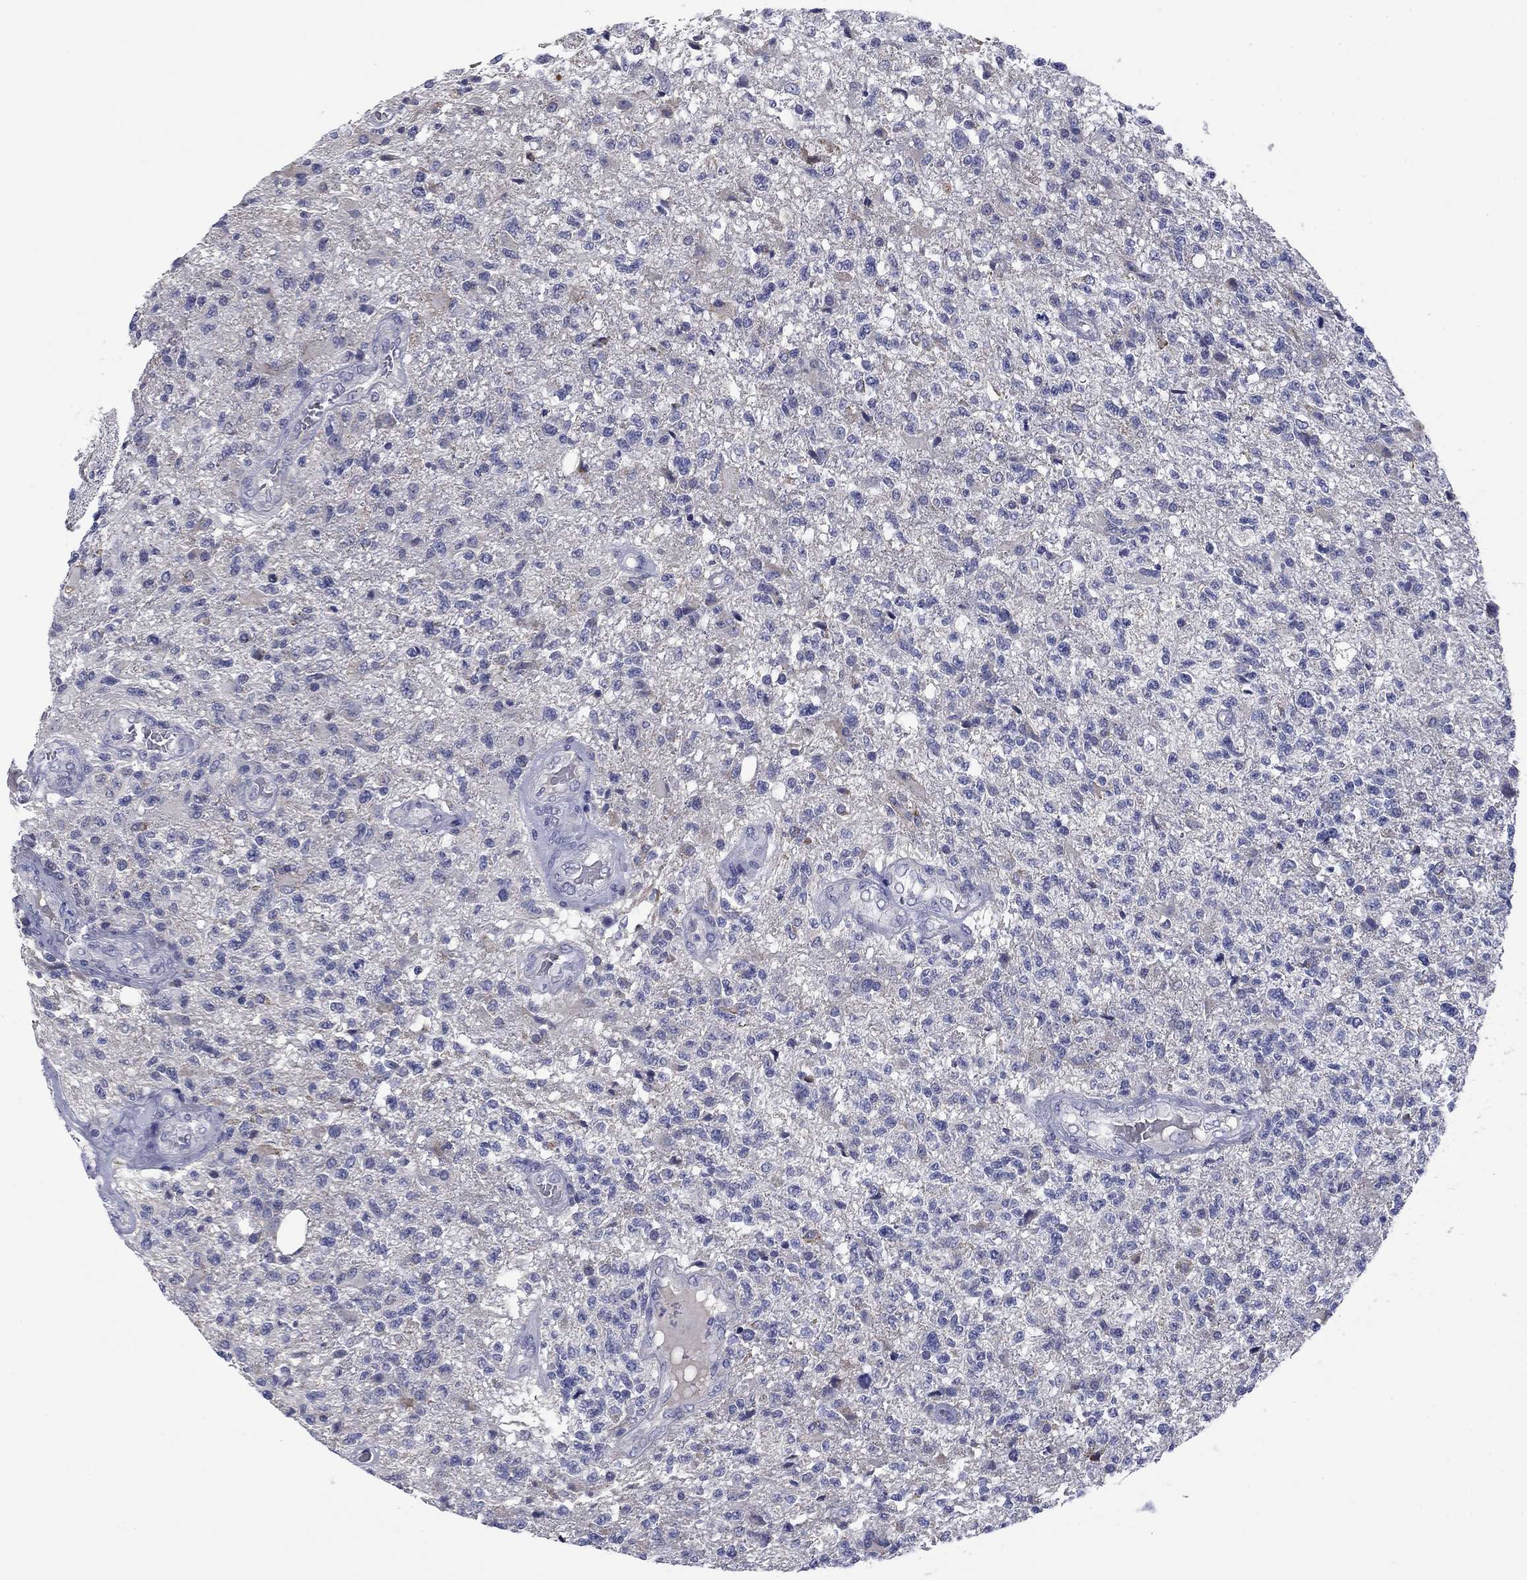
{"staining": {"intensity": "negative", "quantity": "none", "location": "none"}, "tissue": "glioma", "cell_type": "Tumor cells", "image_type": "cancer", "snomed": [{"axis": "morphology", "description": "Glioma, malignant, High grade"}, {"axis": "topography", "description": "Brain"}], "caption": "Tumor cells are negative for brown protein staining in glioma.", "gene": "FRK", "patient": {"sex": "male", "age": 56}}